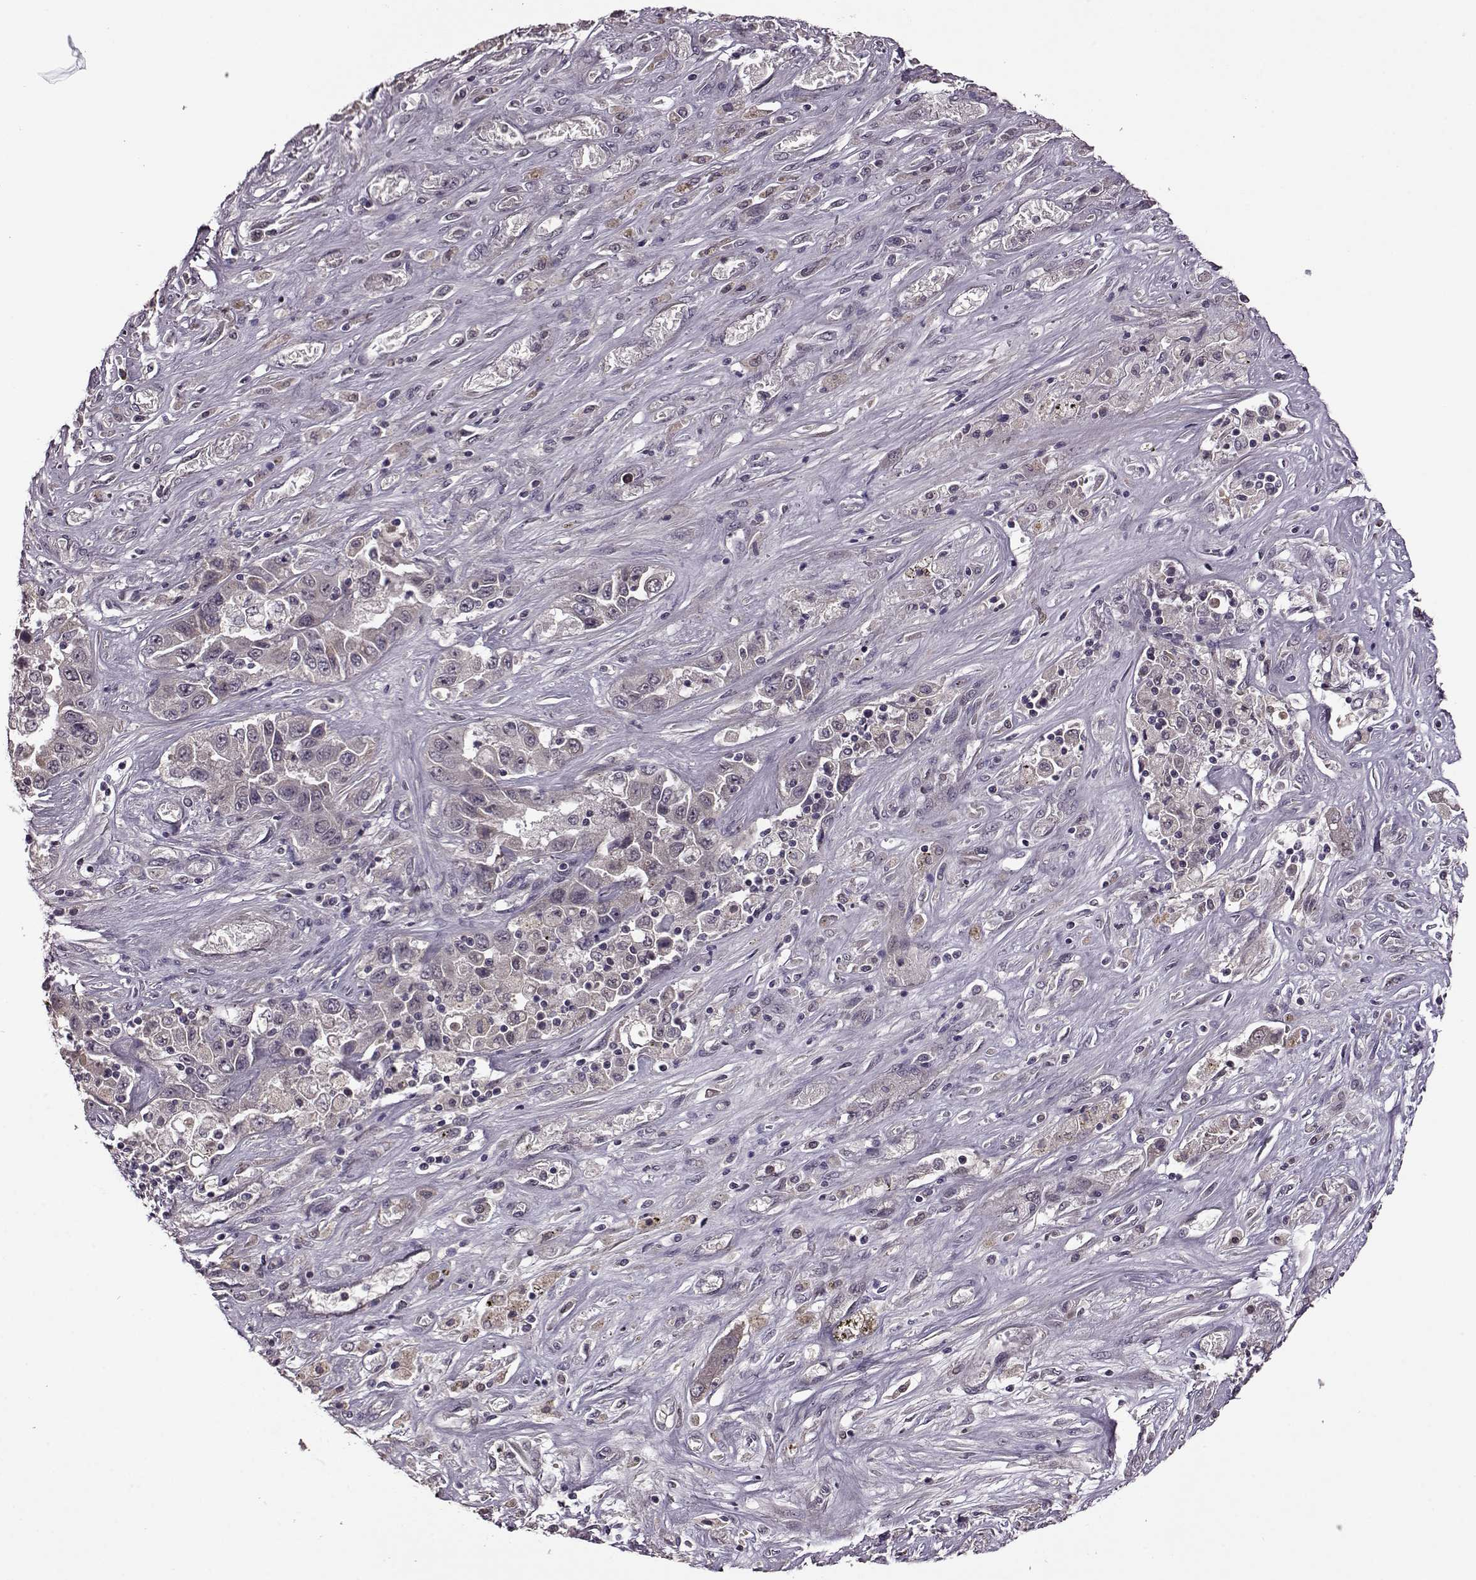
{"staining": {"intensity": "negative", "quantity": "none", "location": "none"}, "tissue": "liver cancer", "cell_type": "Tumor cells", "image_type": "cancer", "snomed": [{"axis": "morphology", "description": "Cholangiocarcinoma"}, {"axis": "topography", "description": "Liver"}], "caption": "Tumor cells show no significant expression in liver cancer (cholangiocarcinoma).", "gene": "MAIP1", "patient": {"sex": "female", "age": 52}}